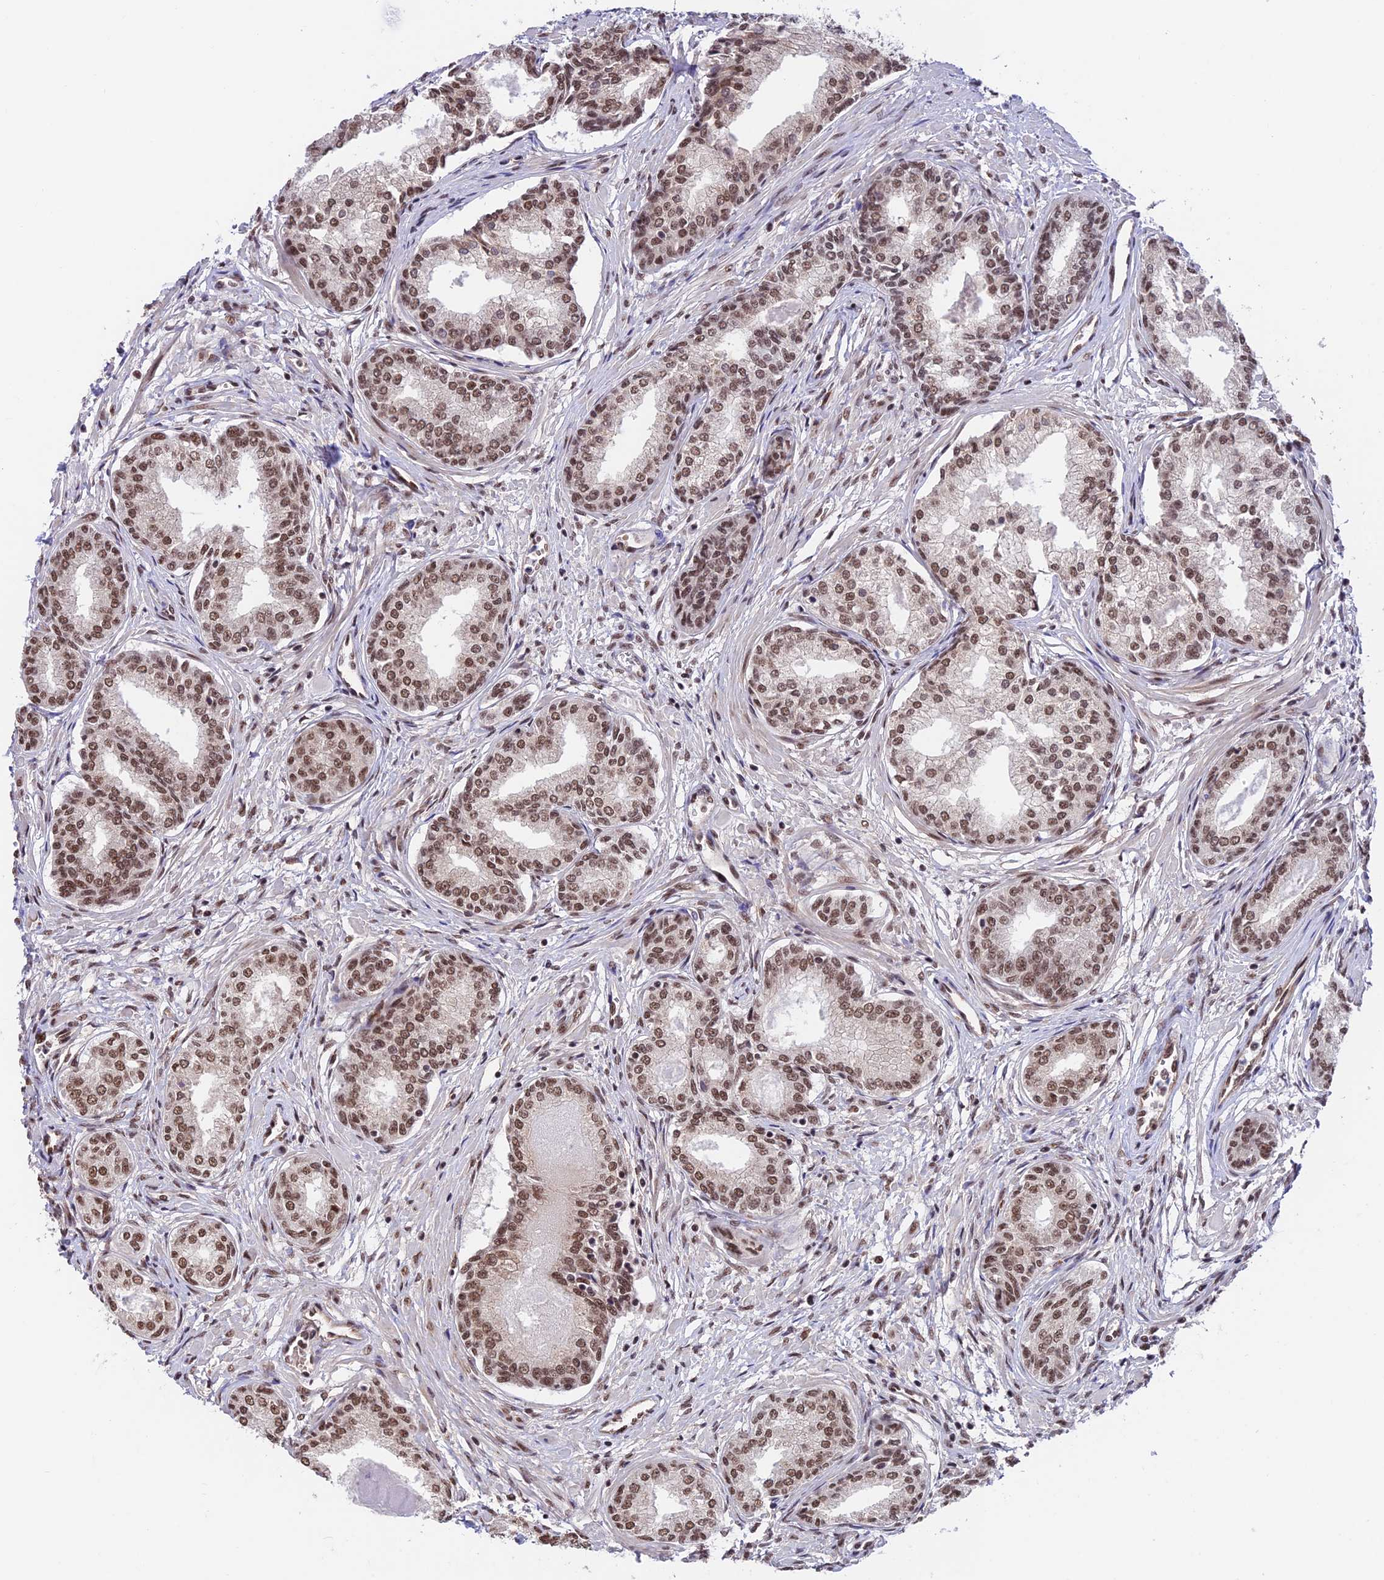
{"staining": {"intensity": "moderate", "quantity": ">75%", "location": "nuclear"}, "tissue": "prostate cancer", "cell_type": "Tumor cells", "image_type": "cancer", "snomed": [{"axis": "morphology", "description": "Adenocarcinoma, High grade"}, {"axis": "topography", "description": "Prostate"}], "caption": "DAB immunohistochemical staining of prostate cancer reveals moderate nuclear protein expression in approximately >75% of tumor cells.", "gene": "RBM42", "patient": {"sex": "male", "age": 67}}